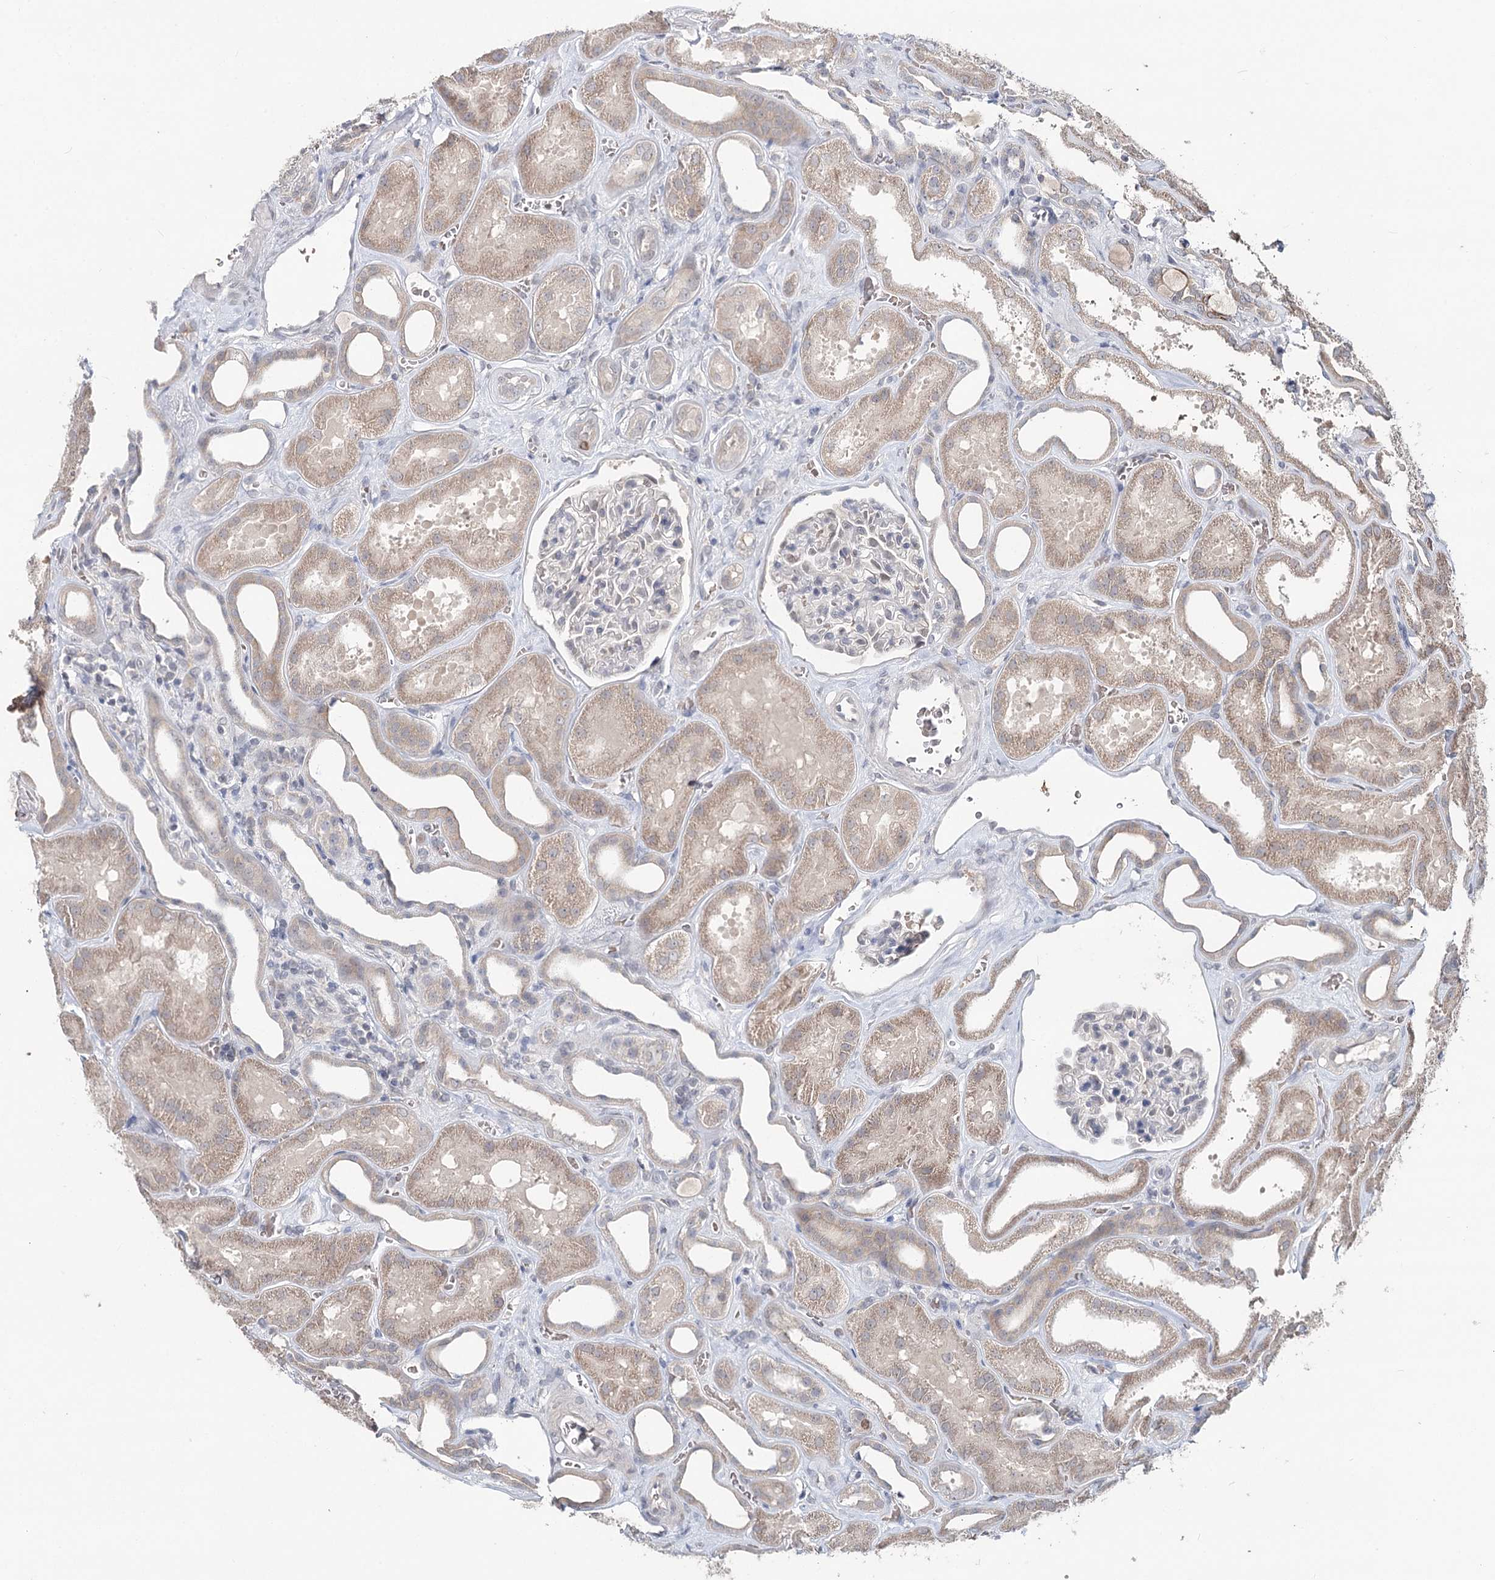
{"staining": {"intensity": "negative", "quantity": "none", "location": "none"}, "tissue": "kidney", "cell_type": "Cells in glomeruli", "image_type": "normal", "snomed": [{"axis": "morphology", "description": "Normal tissue, NOS"}, {"axis": "morphology", "description": "Adenocarcinoma, NOS"}, {"axis": "topography", "description": "Kidney"}], "caption": "Immunohistochemistry of unremarkable human kidney demonstrates no positivity in cells in glomeruli. (Immunohistochemistry, brightfield microscopy, high magnification).", "gene": "FBXO7", "patient": {"sex": "female", "age": 68}}